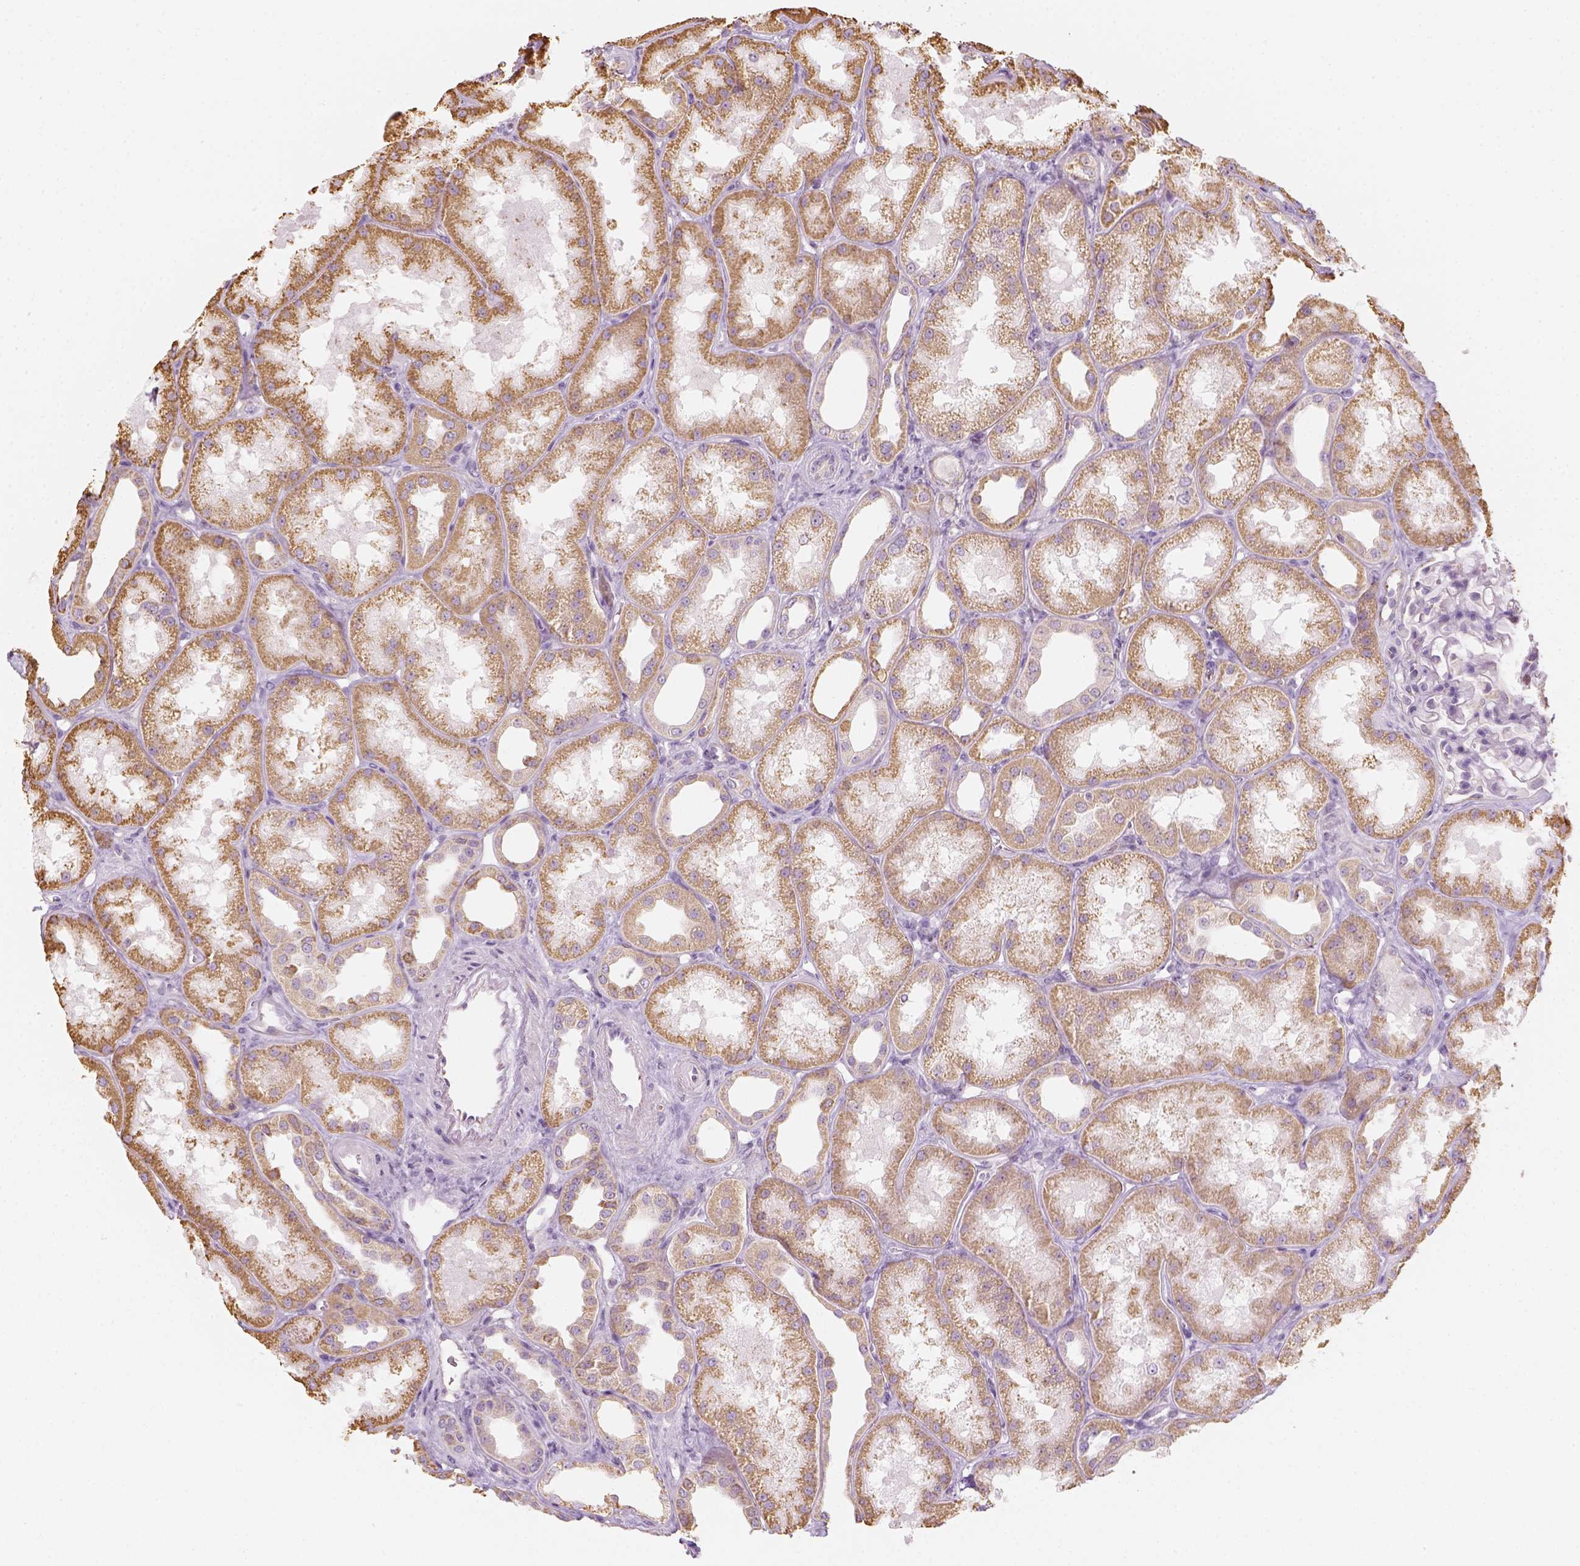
{"staining": {"intensity": "negative", "quantity": "none", "location": "none"}, "tissue": "kidney", "cell_type": "Cells in glomeruli", "image_type": "normal", "snomed": [{"axis": "morphology", "description": "Normal tissue, NOS"}, {"axis": "topography", "description": "Kidney"}], "caption": "There is no significant expression in cells in glomeruli of kidney.", "gene": "LCA5", "patient": {"sex": "male", "age": 61}}